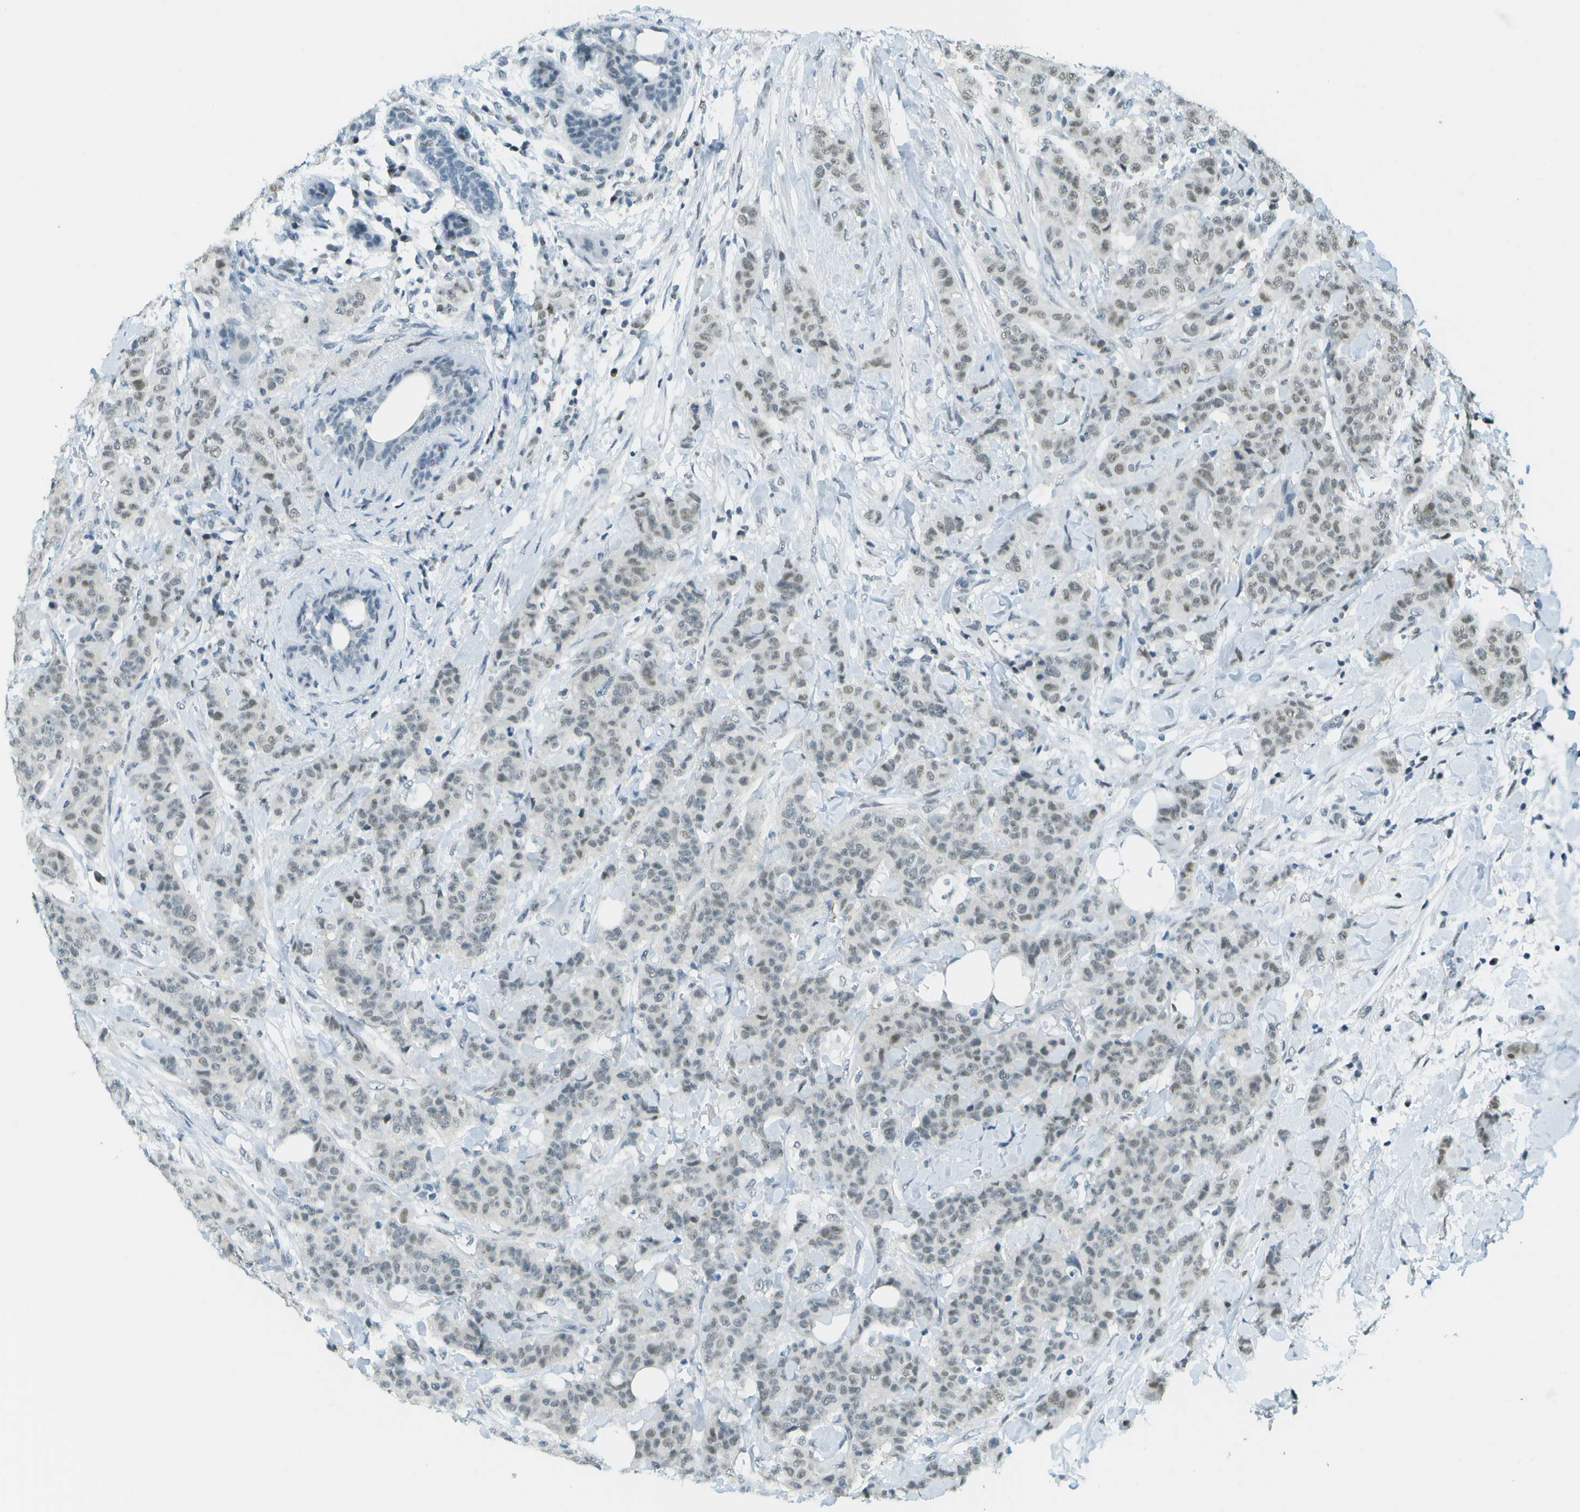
{"staining": {"intensity": "weak", "quantity": "25%-75%", "location": "nuclear"}, "tissue": "breast cancer", "cell_type": "Tumor cells", "image_type": "cancer", "snomed": [{"axis": "morphology", "description": "Normal tissue, NOS"}, {"axis": "morphology", "description": "Duct carcinoma"}, {"axis": "topography", "description": "Breast"}], "caption": "Immunohistochemistry (IHC) (DAB (3,3'-diaminobenzidine)) staining of invasive ductal carcinoma (breast) reveals weak nuclear protein staining in approximately 25%-75% of tumor cells.", "gene": "NEK11", "patient": {"sex": "female", "age": 40}}